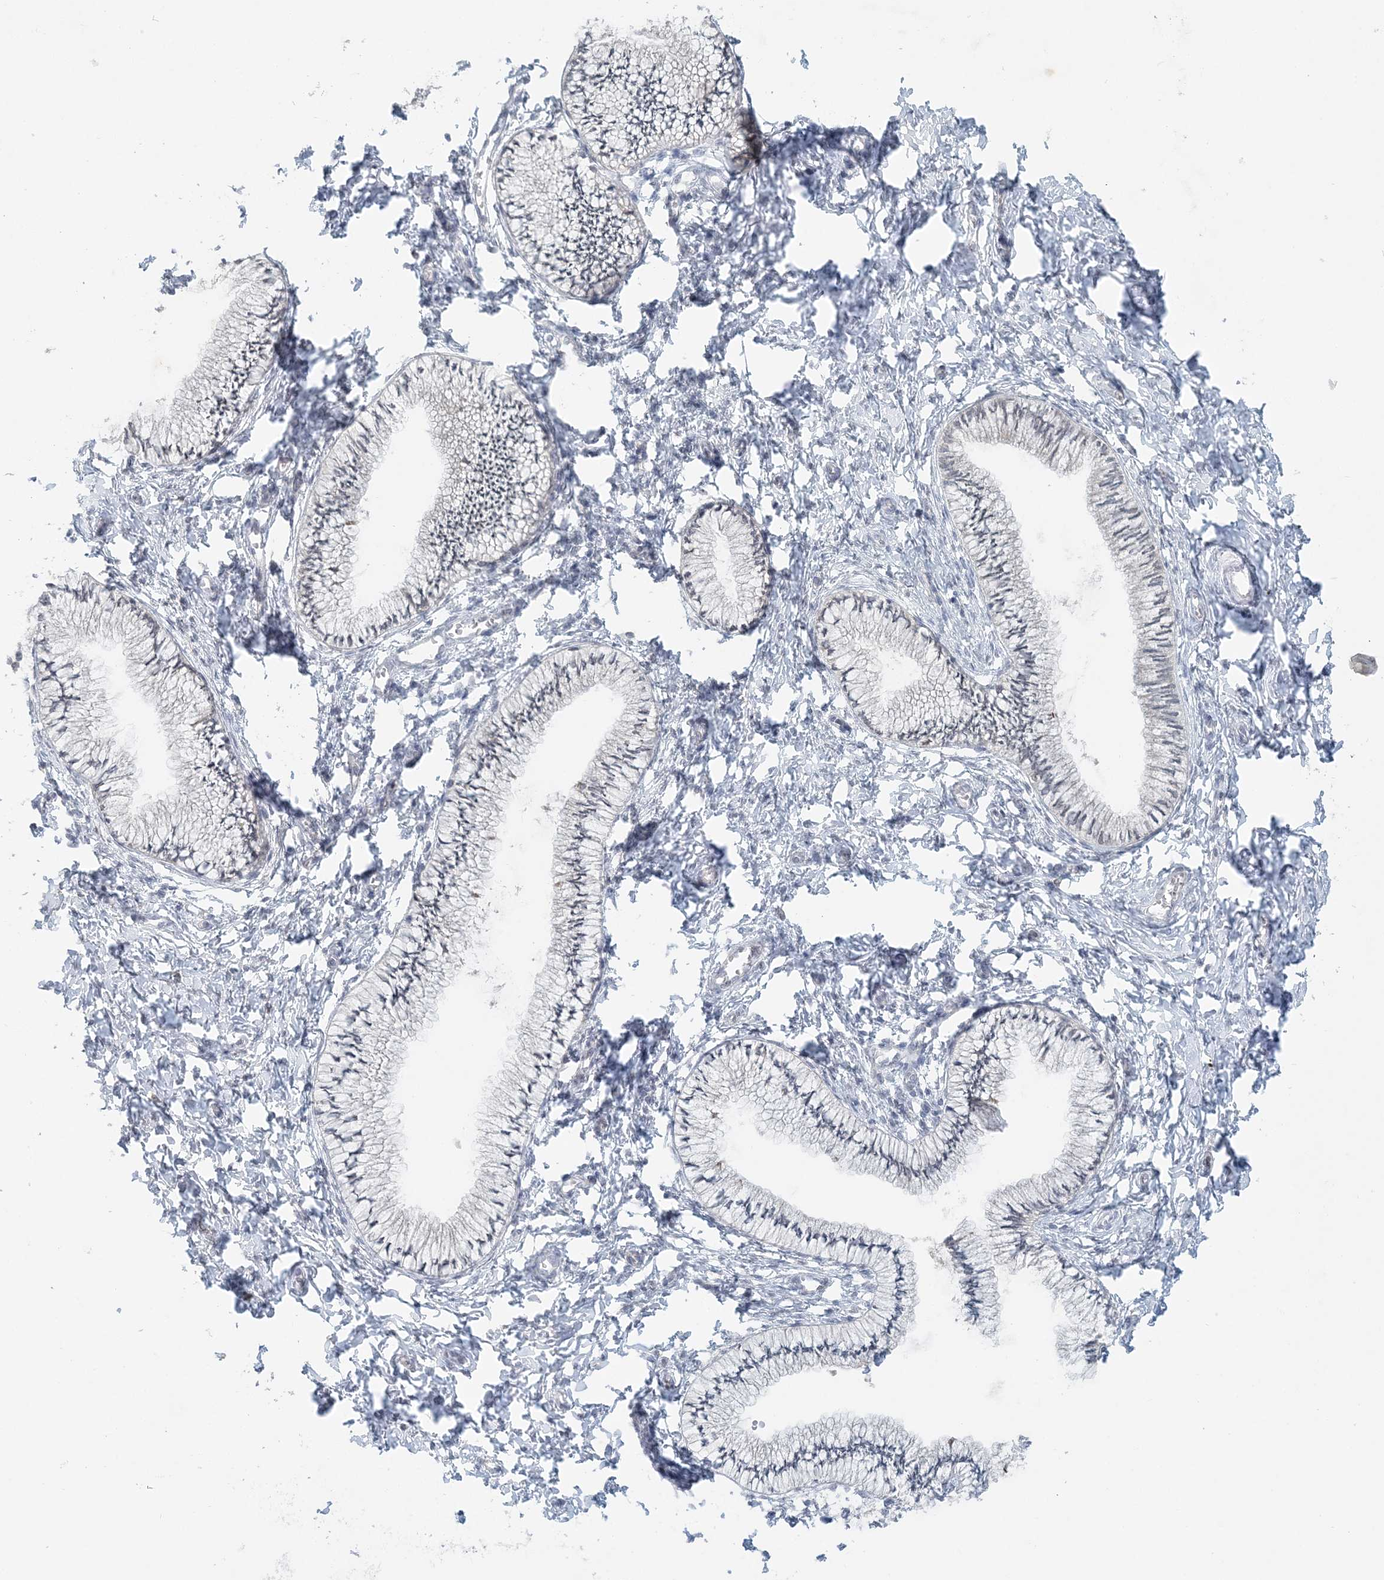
{"staining": {"intensity": "negative", "quantity": "none", "location": "none"}, "tissue": "cervix", "cell_type": "Glandular cells", "image_type": "normal", "snomed": [{"axis": "morphology", "description": "Normal tissue, NOS"}, {"axis": "topography", "description": "Cervix"}], "caption": "A high-resolution photomicrograph shows immunohistochemistry staining of benign cervix, which demonstrates no significant expression in glandular cells.", "gene": "NUP54", "patient": {"sex": "female", "age": 36}}